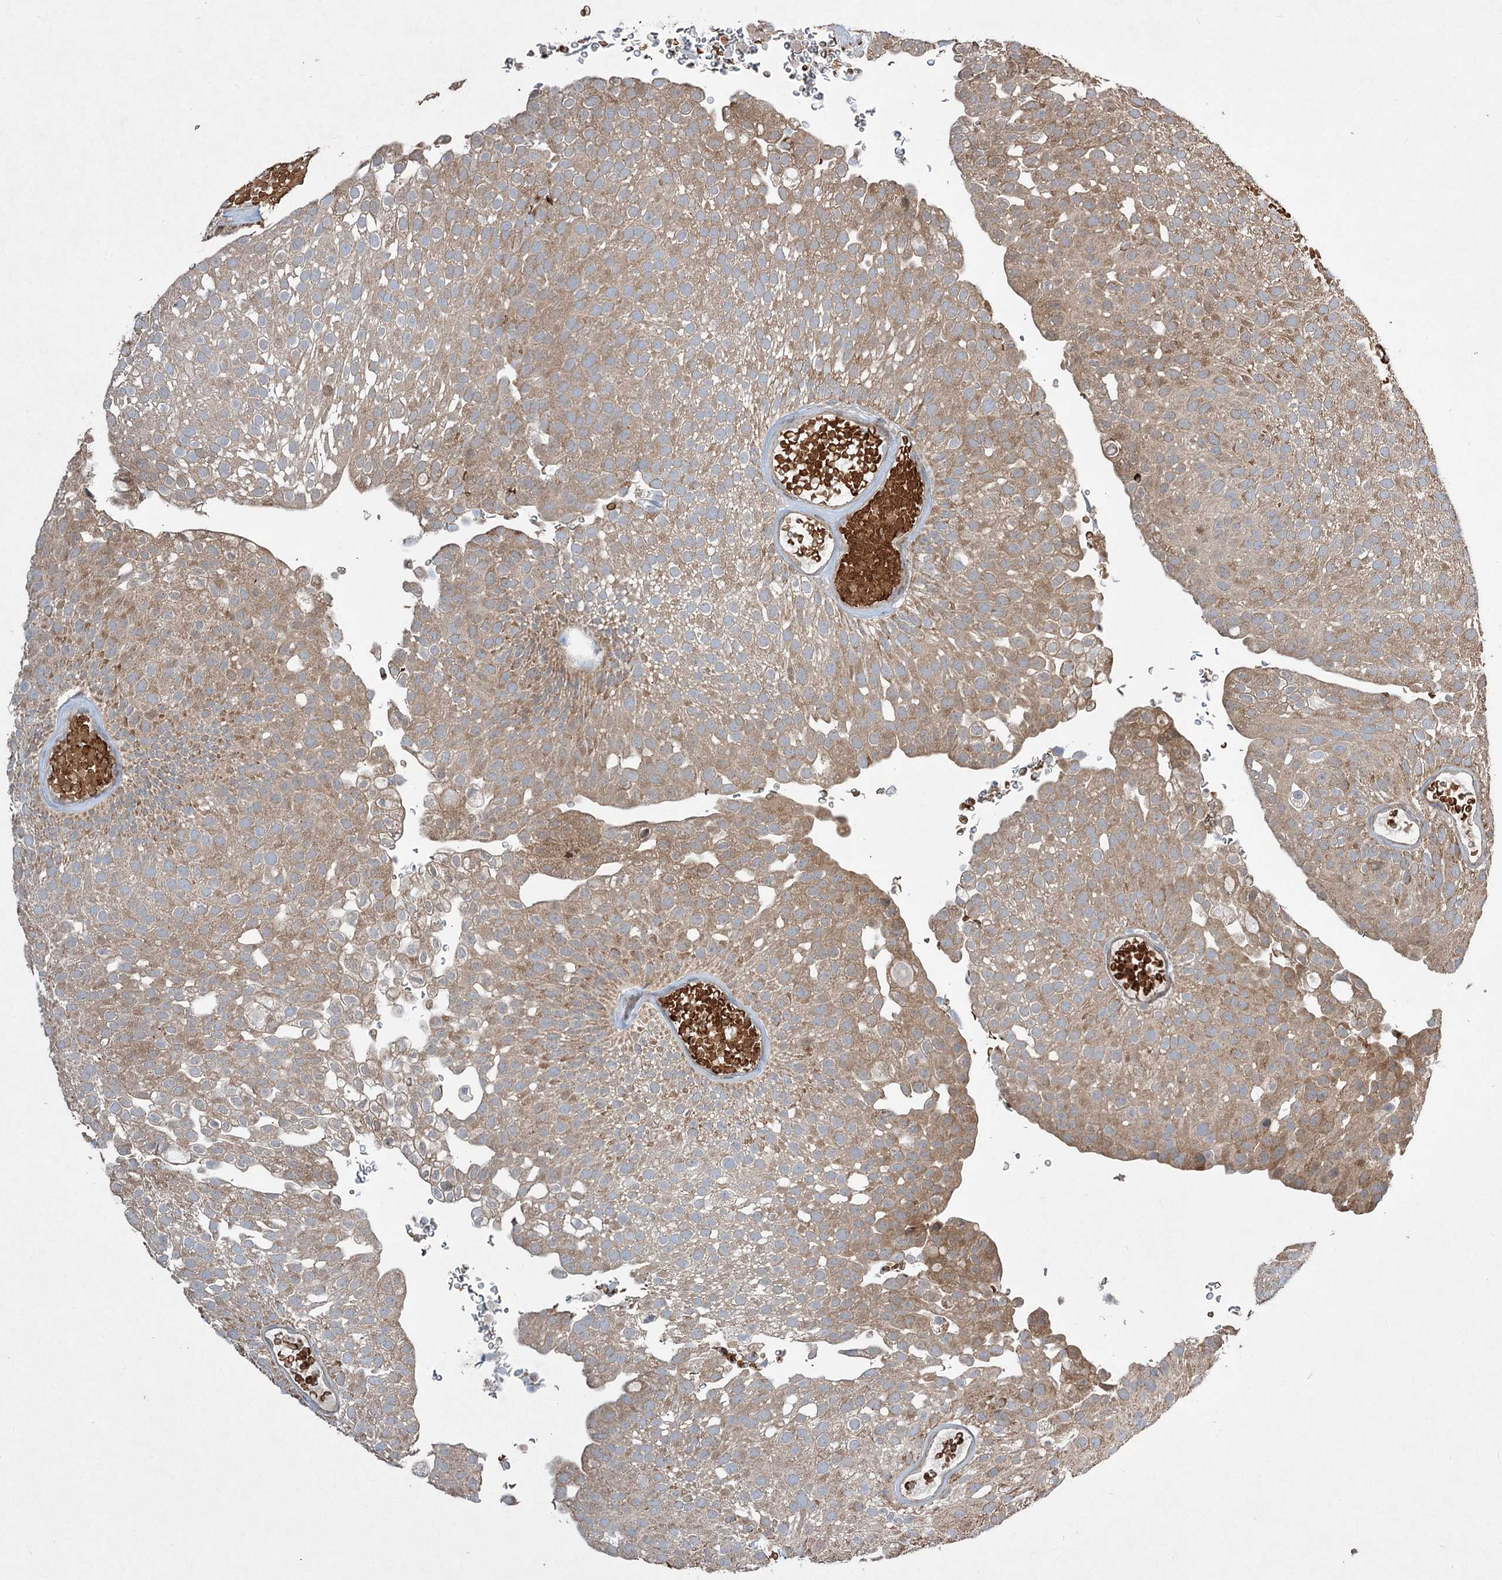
{"staining": {"intensity": "weak", "quantity": ">75%", "location": "cytoplasmic/membranous"}, "tissue": "urothelial cancer", "cell_type": "Tumor cells", "image_type": "cancer", "snomed": [{"axis": "morphology", "description": "Urothelial carcinoma, Low grade"}, {"axis": "topography", "description": "Urinary bladder"}], "caption": "Immunohistochemical staining of human urothelial carcinoma (low-grade) demonstrates weak cytoplasmic/membranous protein expression in about >75% of tumor cells.", "gene": "SERINC5", "patient": {"sex": "male", "age": 78}}